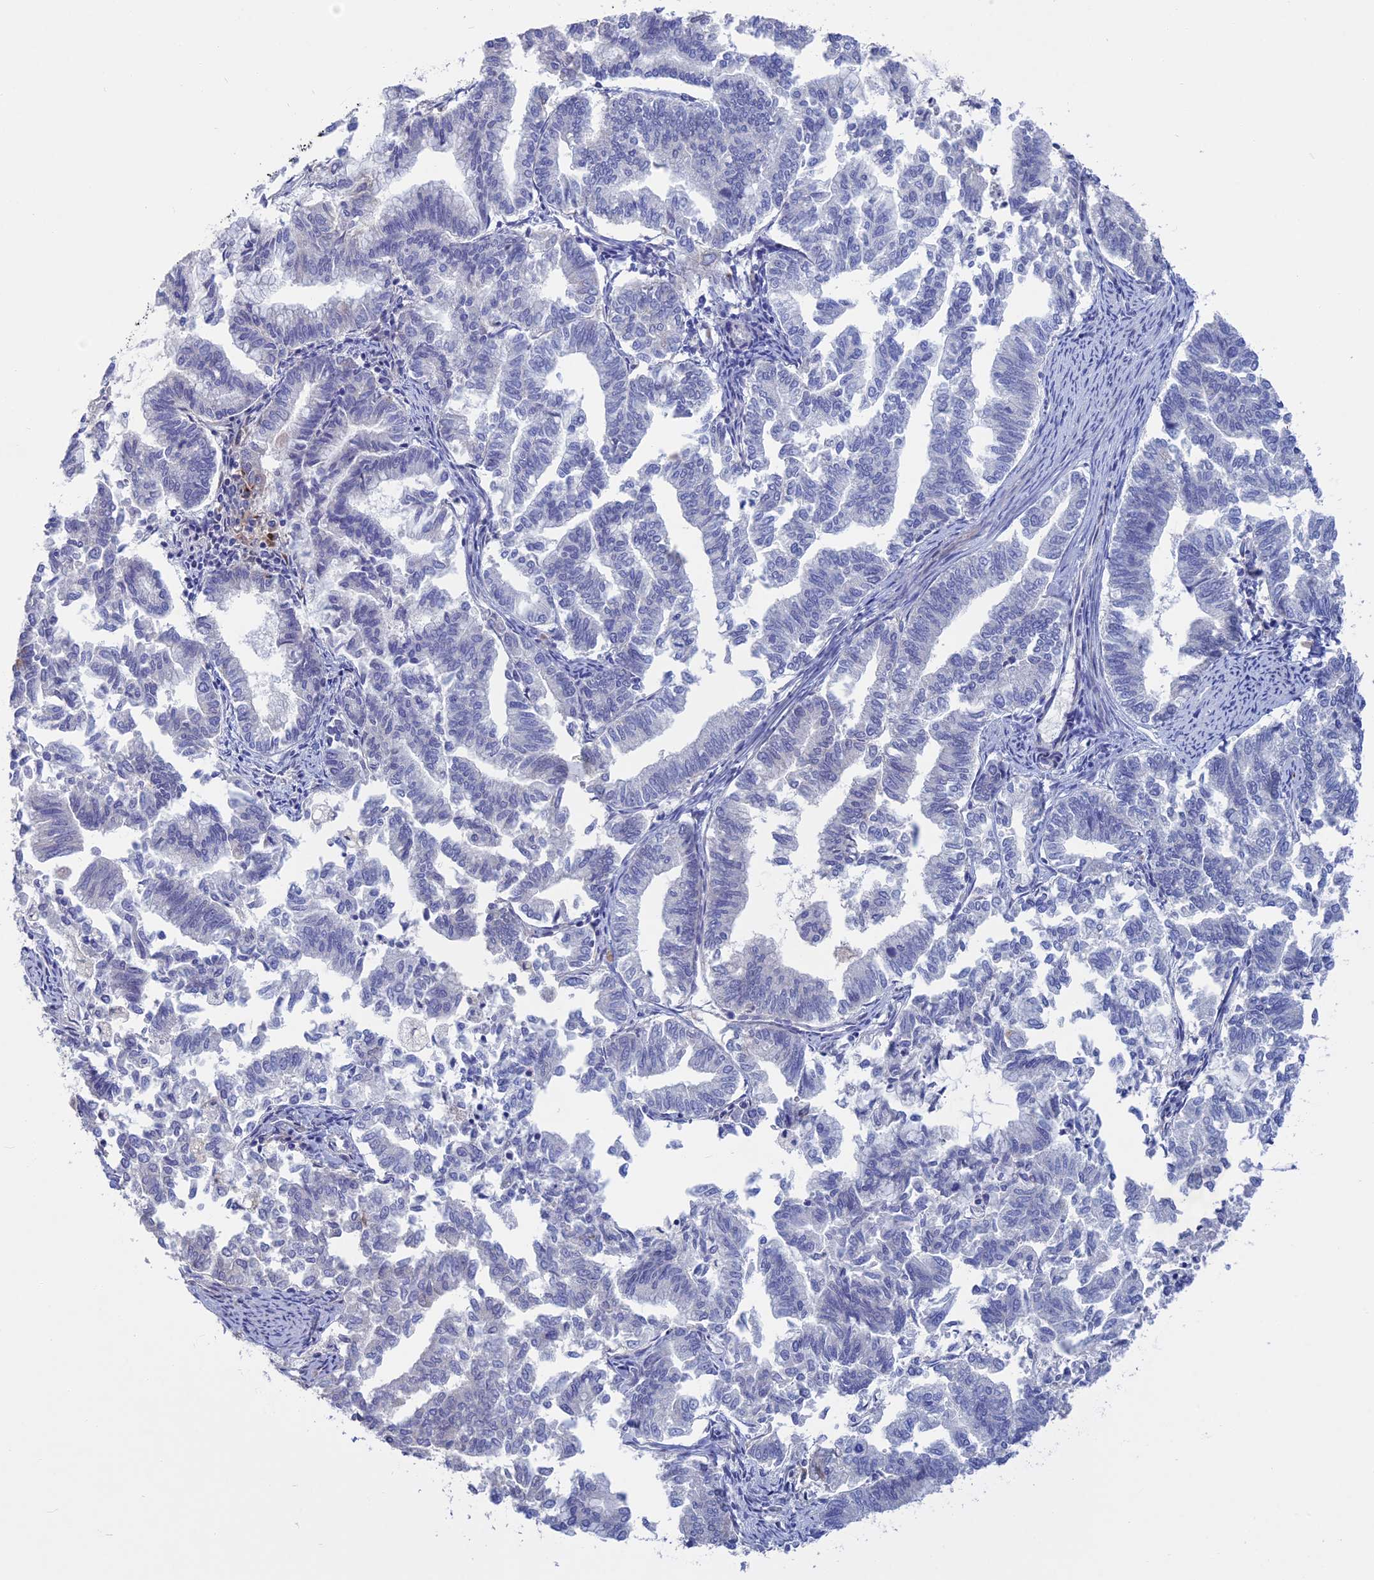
{"staining": {"intensity": "negative", "quantity": "none", "location": "none"}, "tissue": "endometrial cancer", "cell_type": "Tumor cells", "image_type": "cancer", "snomed": [{"axis": "morphology", "description": "Adenocarcinoma, NOS"}, {"axis": "topography", "description": "Endometrium"}], "caption": "Endometrial cancer was stained to show a protein in brown. There is no significant staining in tumor cells. Nuclei are stained in blue.", "gene": "SLC2A6", "patient": {"sex": "female", "age": 79}}